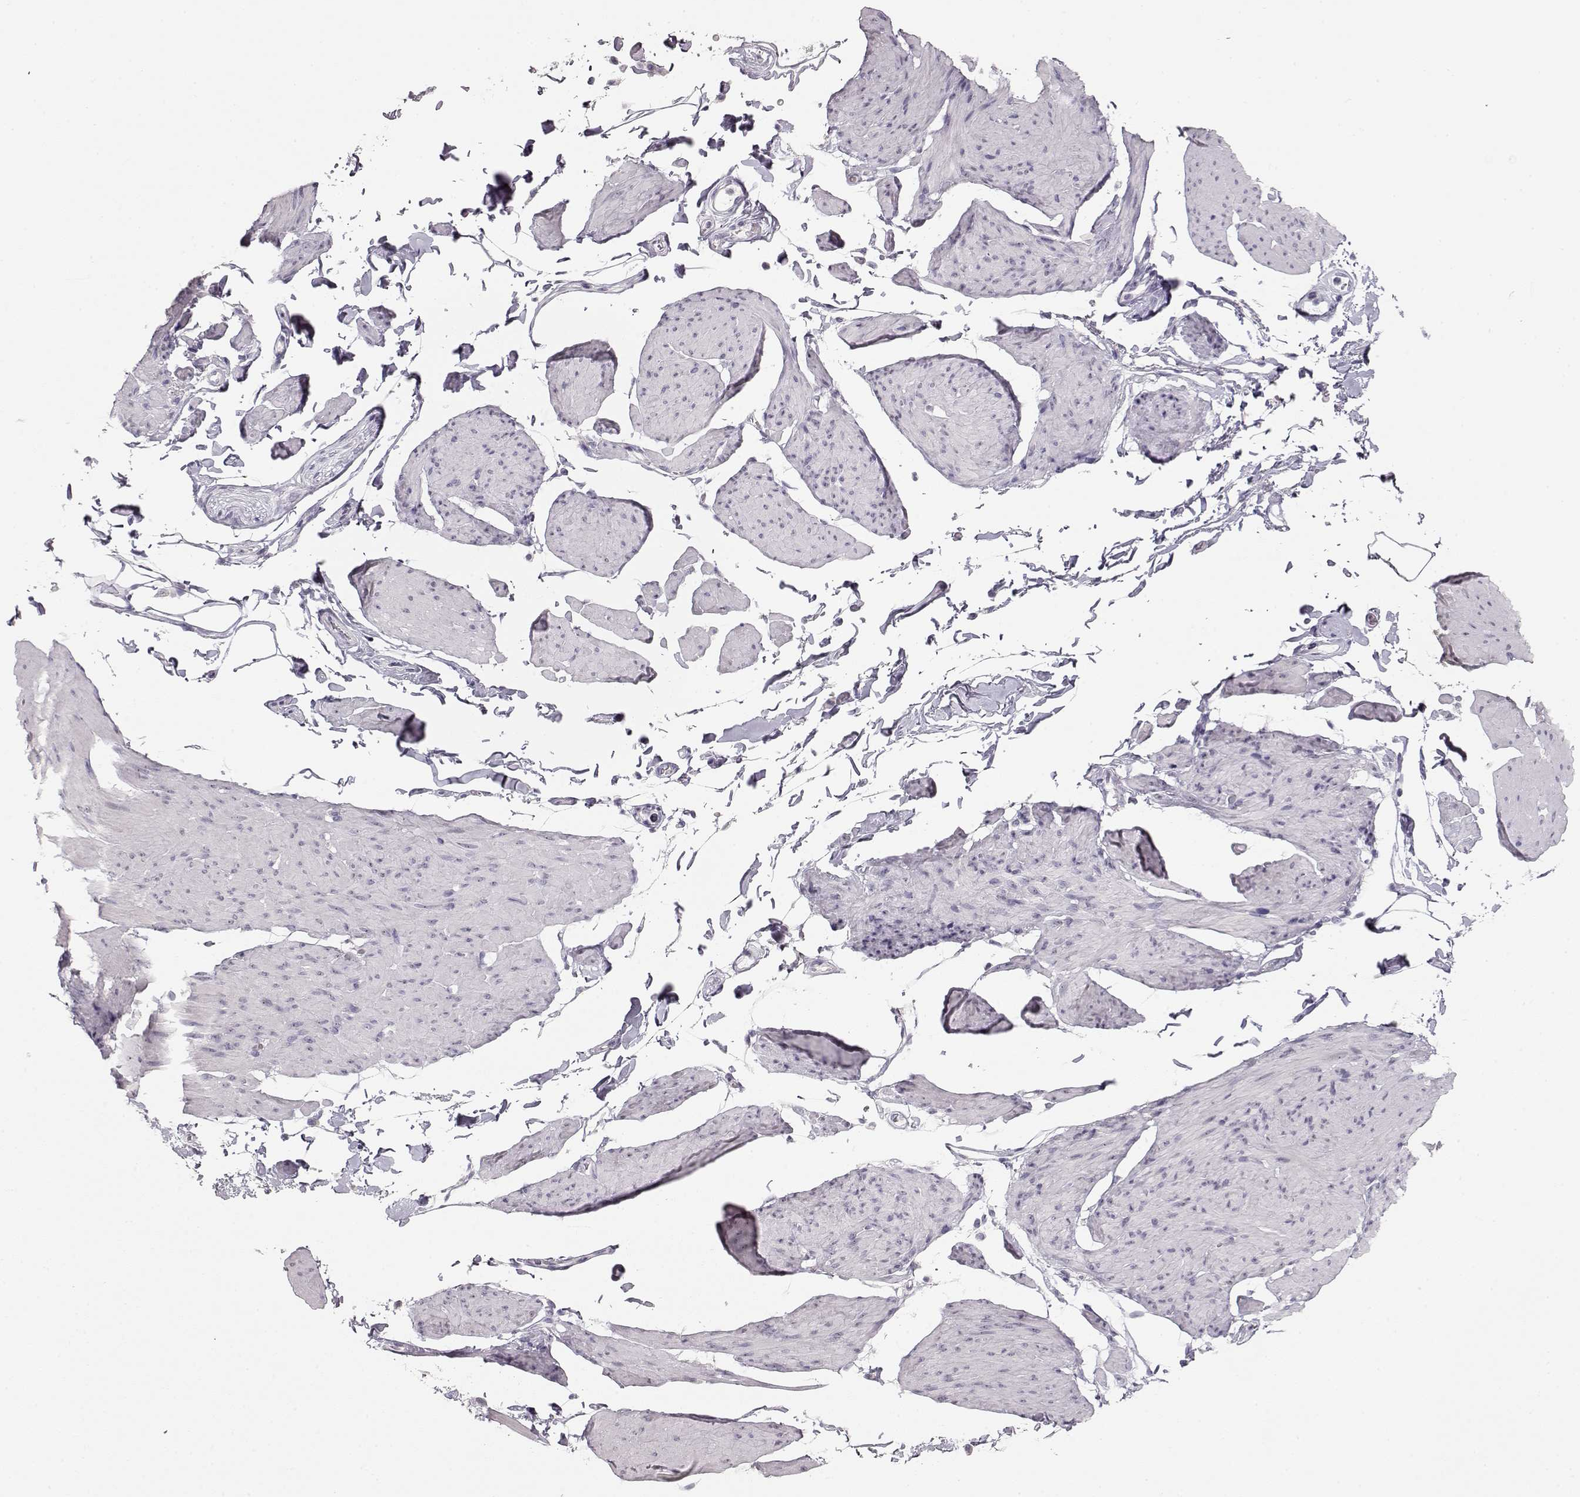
{"staining": {"intensity": "negative", "quantity": "none", "location": "none"}, "tissue": "smooth muscle", "cell_type": "Smooth muscle cells", "image_type": "normal", "snomed": [{"axis": "morphology", "description": "Normal tissue, NOS"}, {"axis": "topography", "description": "Adipose tissue"}, {"axis": "topography", "description": "Smooth muscle"}, {"axis": "topography", "description": "Peripheral nerve tissue"}], "caption": "This is an immunohistochemistry (IHC) image of benign smooth muscle. There is no expression in smooth muscle cells.", "gene": "FAM205A", "patient": {"sex": "male", "age": 83}}